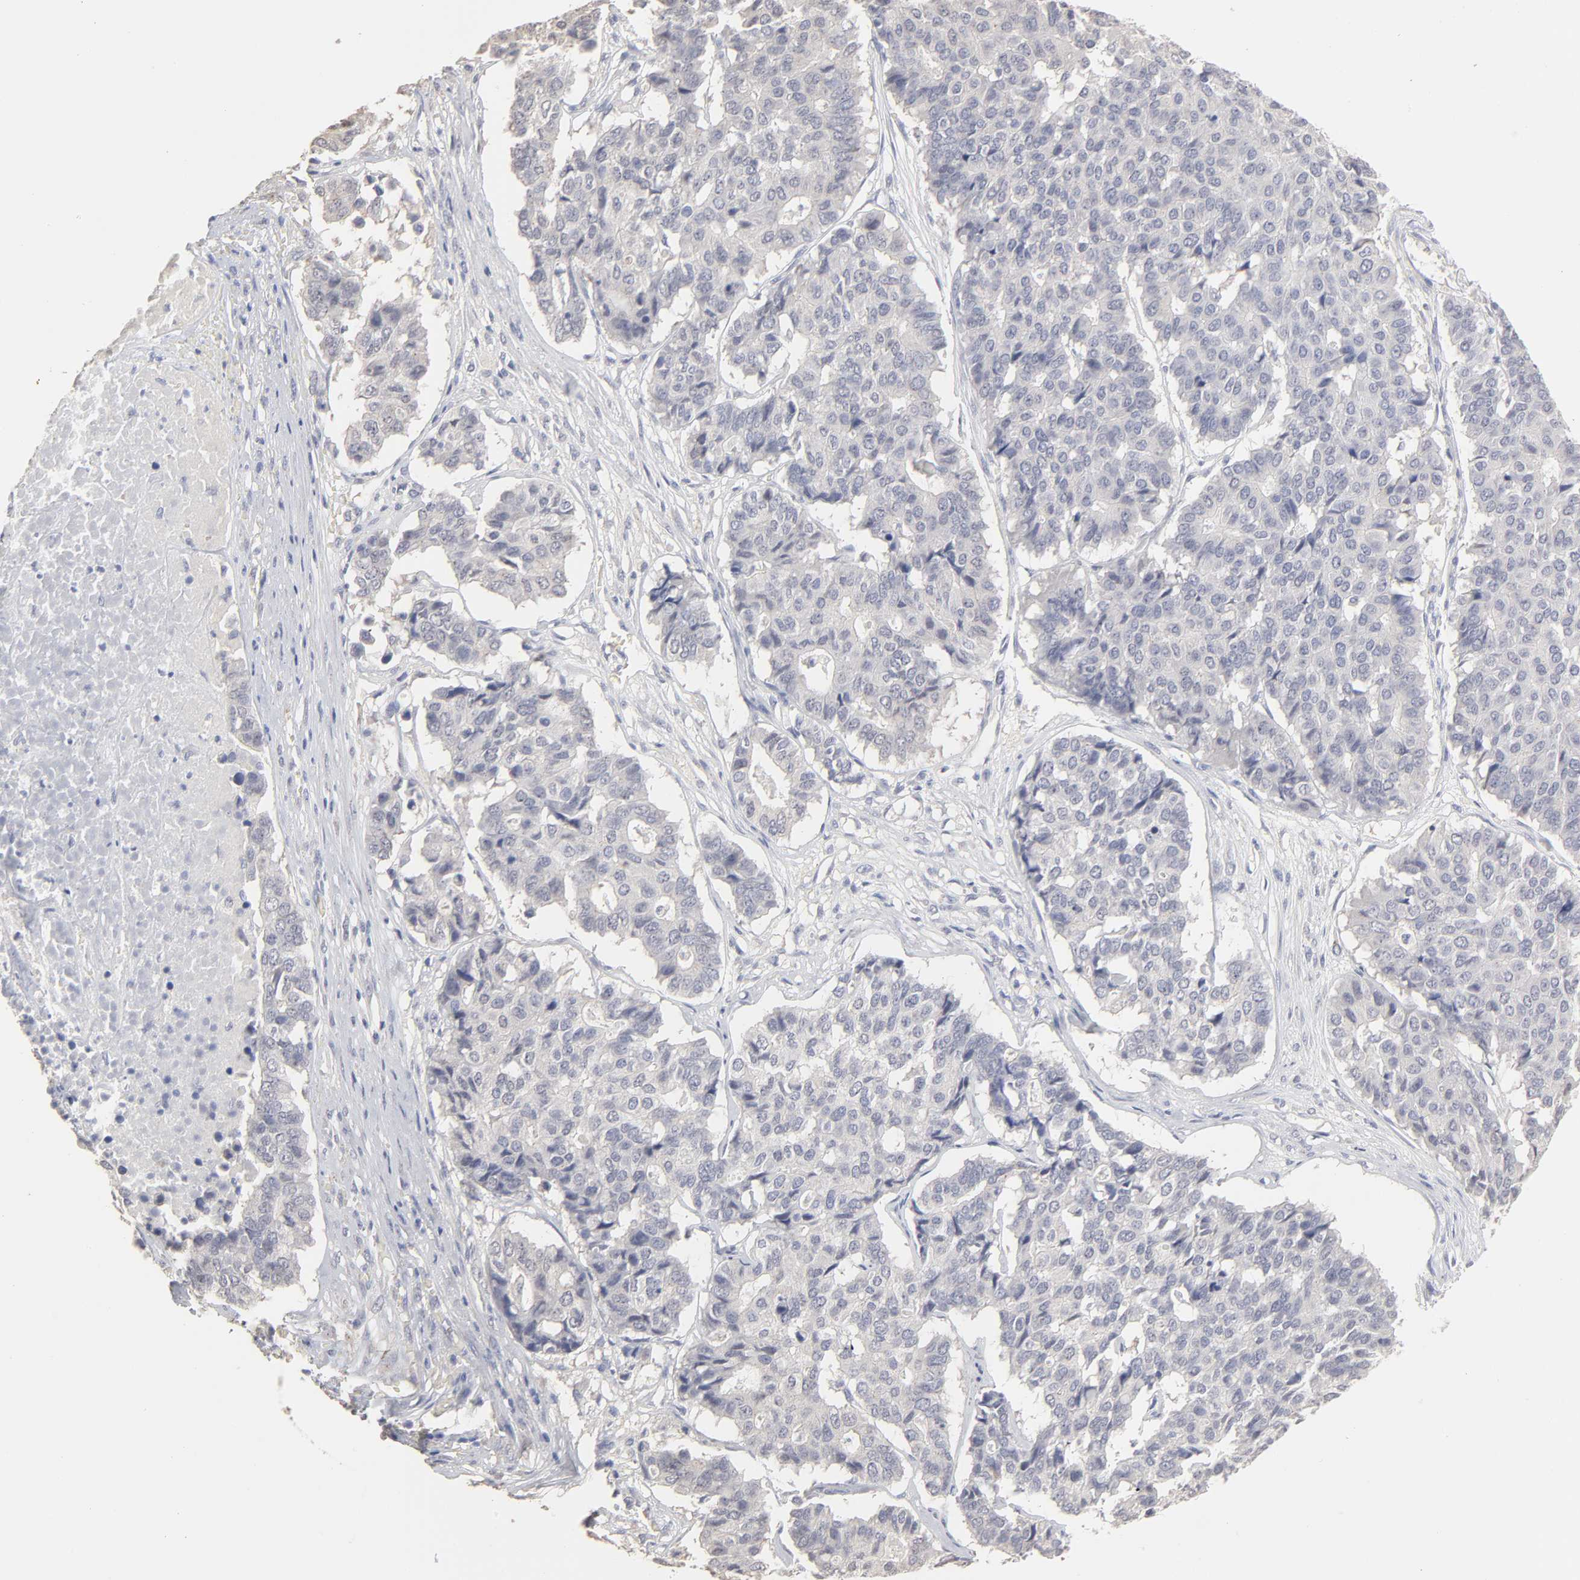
{"staining": {"intensity": "weak", "quantity": "<25%", "location": "cytoplasmic/membranous"}, "tissue": "pancreatic cancer", "cell_type": "Tumor cells", "image_type": "cancer", "snomed": [{"axis": "morphology", "description": "Adenocarcinoma, NOS"}, {"axis": "topography", "description": "Pancreas"}], "caption": "Tumor cells are negative for protein expression in human pancreatic cancer (adenocarcinoma). (DAB (3,3'-diaminobenzidine) IHC, high magnification).", "gene": "DNAL4", "patient": {"sex": "male", "age": 50}}